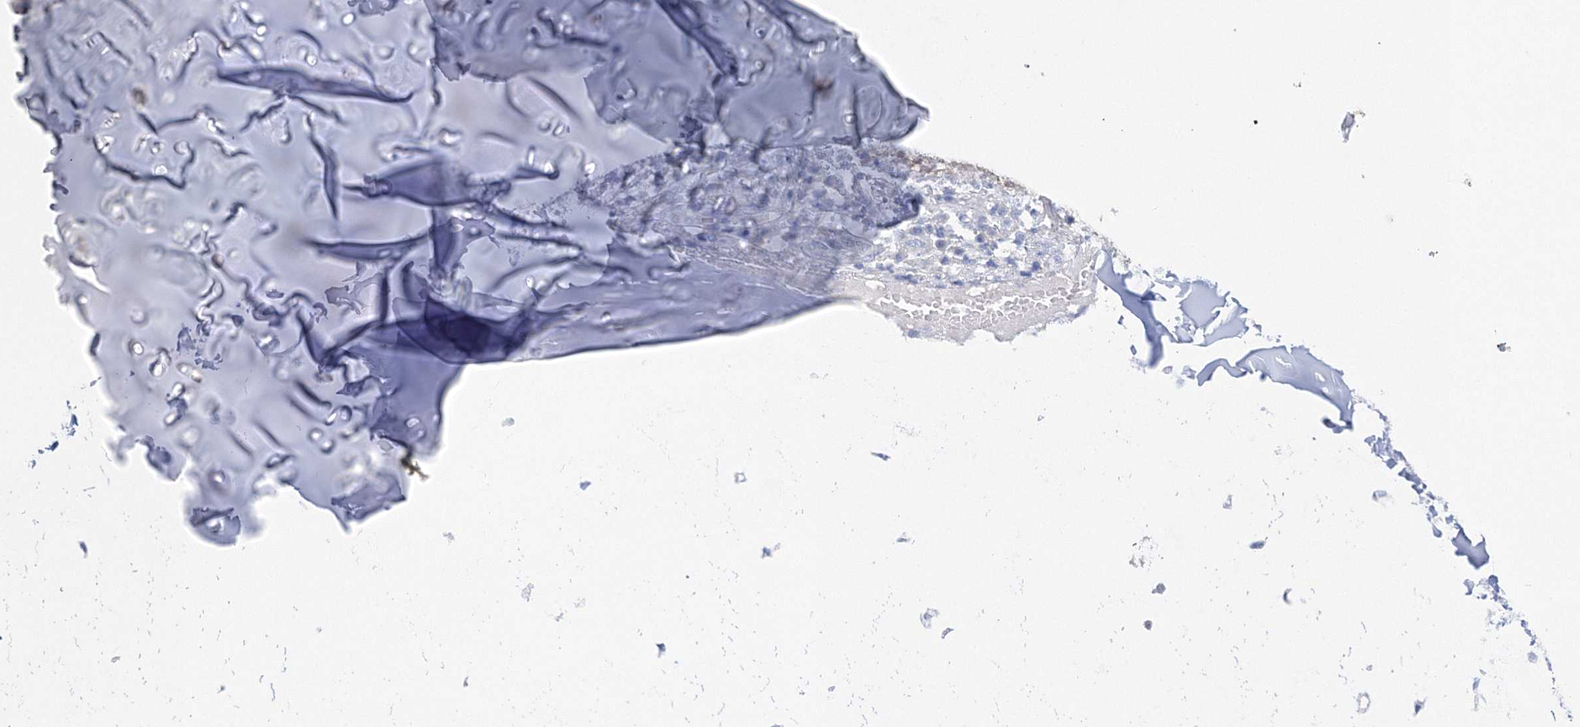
{"staining": {"intensity": "negative", "quantity": "none", "location": "none"}, "tissue": "soft tissue", "cell_type": "Chondrocytes", "image_type": "normal", "snomed": [{"axis": "morphology", "description": "Normal tissue, NOS"}, {"axis": "morphology", "description": "Basal cell carcinoma"}, {"axis": "topography", "description": "Cartilage tissue"}, {"axis": "topography", "description": "Nasopharynx"}, {"axis": "topography", "description": "Oral tissue"}], "caption": "The photomicrograph shows no significant expression in chondrocytes of soft tissue.", "gene": "HMGCS1", "patient": {"sex": "female", "age": 77}}